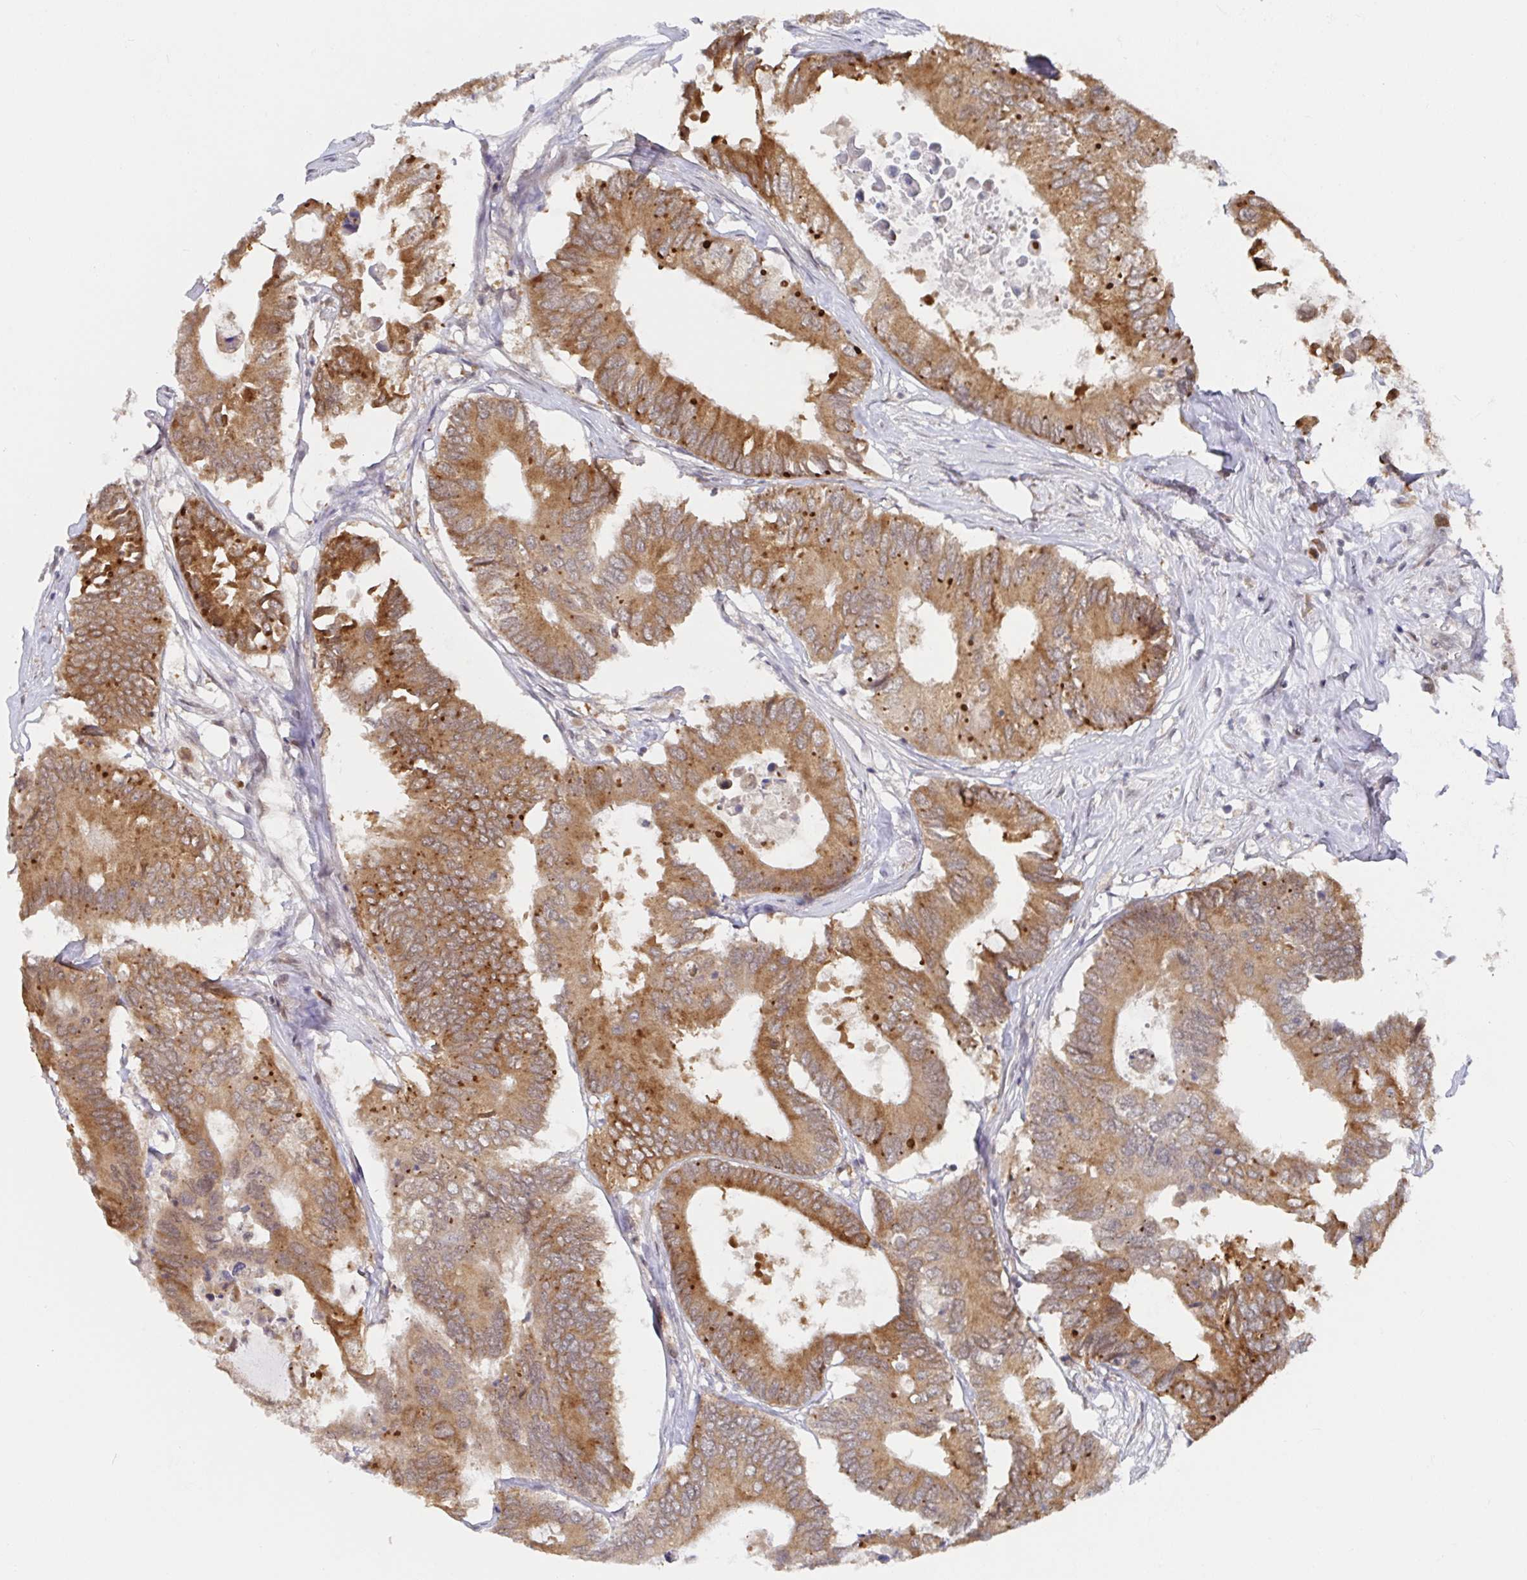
{"staining": {"intensity": "moderate", "quantity": ">75%", "location": "cytoplasmic/membranous"}, "tissue": "colorectal cancer", "cell_type": "Tumor cells", "image_type": "cancer", "snomed": [{"axis": "morphology", "description": "Adenocarcinoma, NOS"}, {"axis": "topography", "description": "Colon"}], "caption": "Colorectal cancer stained with a brown dye demonstrates moderate cytoplasmic/membranous positive positivity in about >75% of tumor cells.", "gene": "ALG1", "patient": {"sex": "male", "age": 71}}